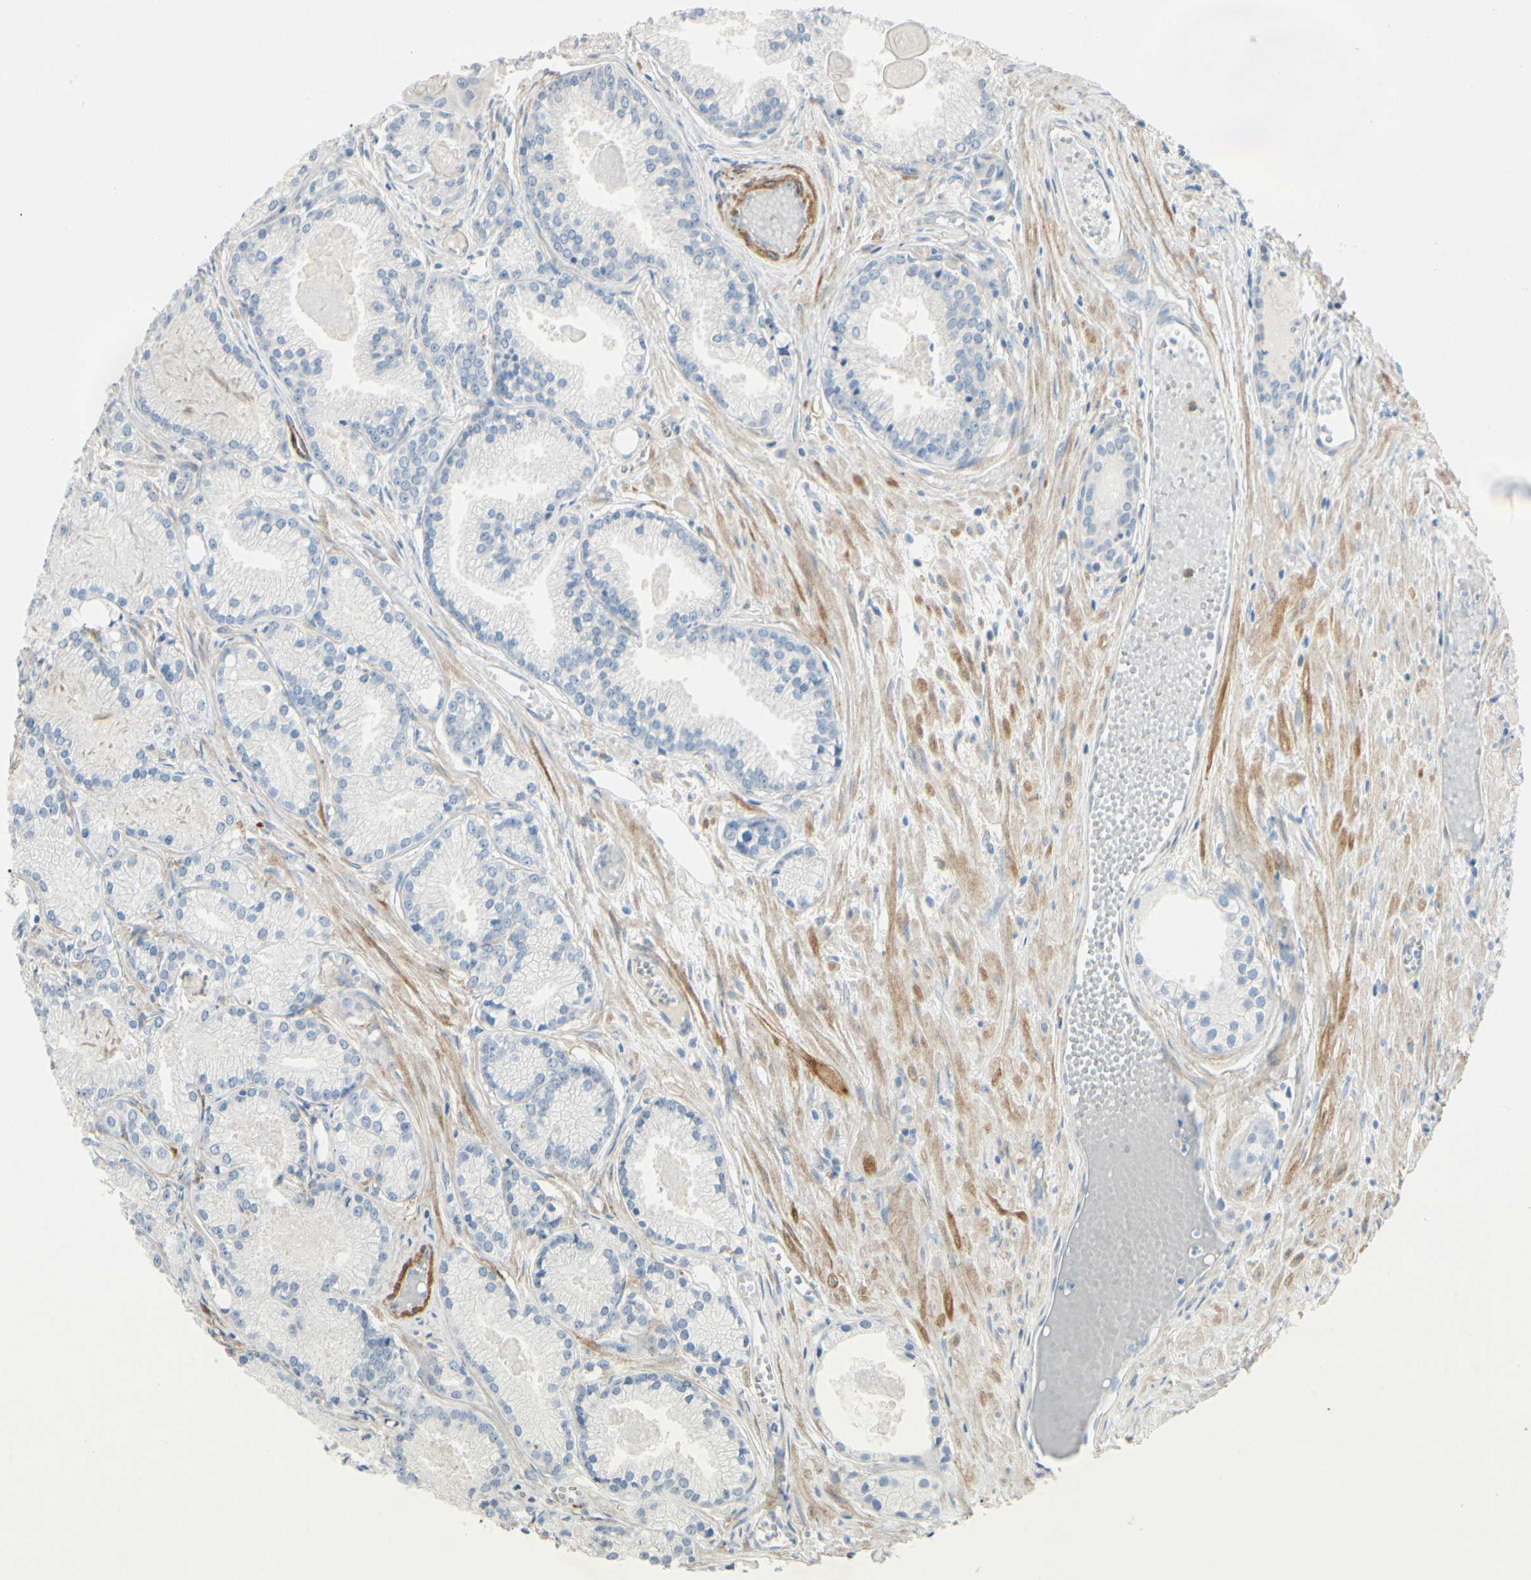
{"staining": {"intensity": "negative", "quantity": "none", "location": "none"}, "tissue": "prostate cancer", "cell_type": "Tumor cells", "image_type": "cancer", "snomed": [{"axis": "morphology", "description": "Adenocarcinoma, Low grade"}, {"axis": "topography", "description": "Prostate"}], "caption": "IHC image of neoplastic tissue: human prostate cancer stained with DAB (3,3'-diaminobenzidine) shows no significant protein expression in tumor cells.", "gene": "AMPH", "patient": {"sex": "male", "age": 72}}